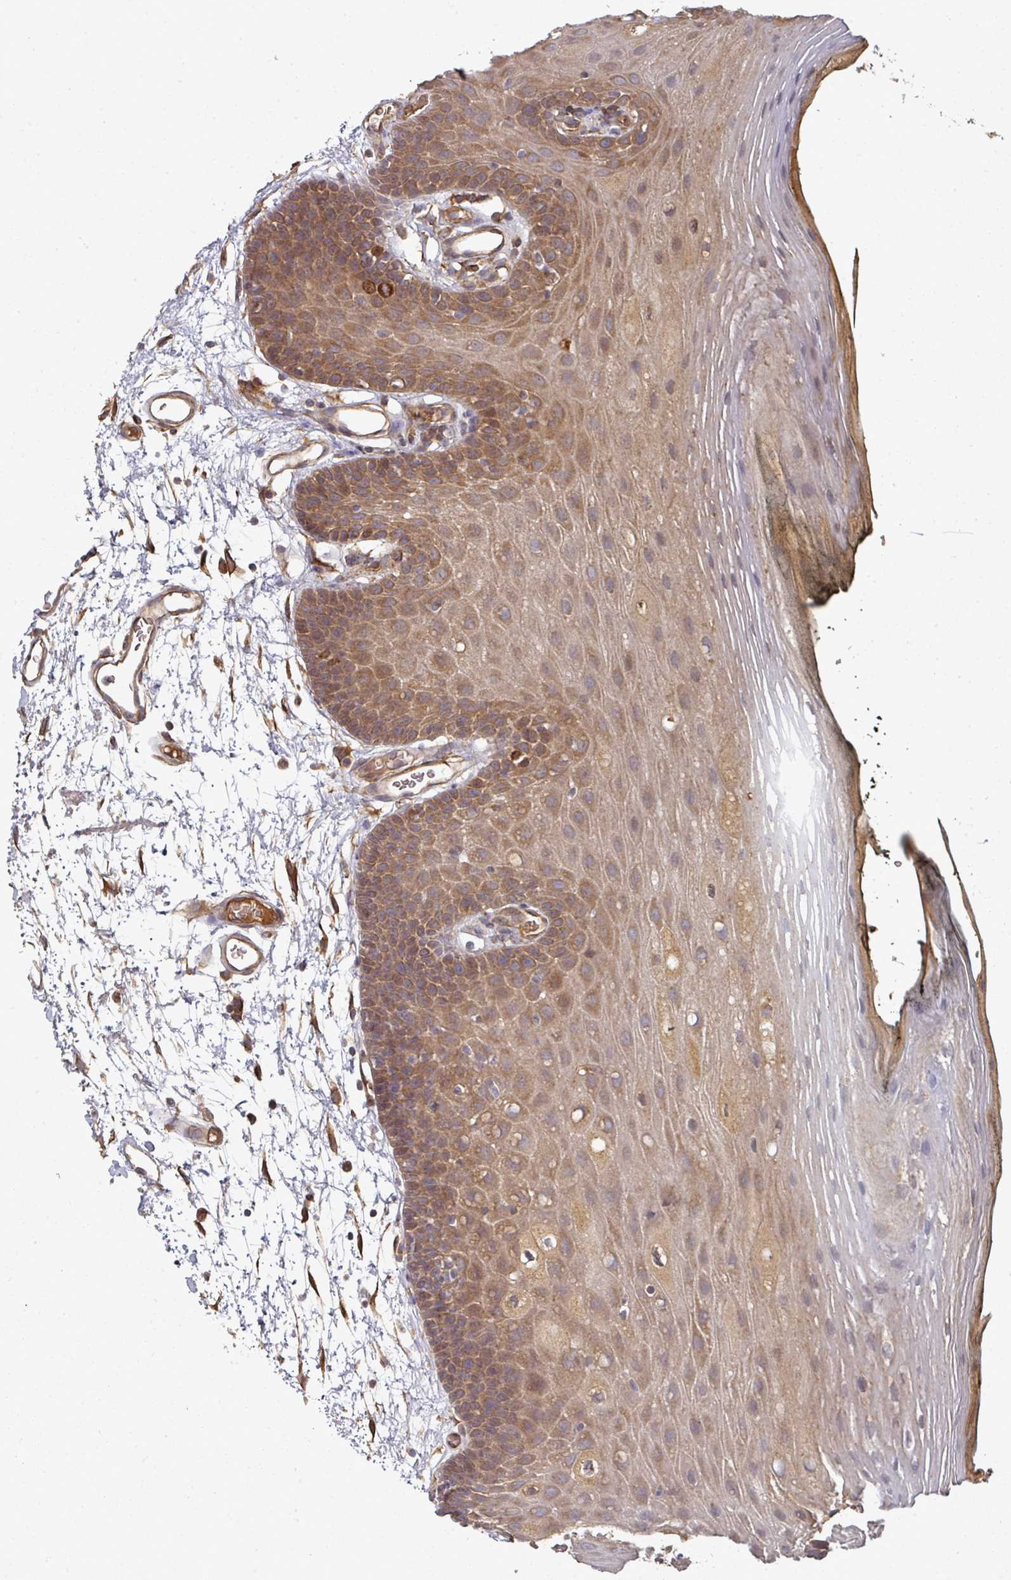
{"staining": {"intensity": "moderate", "quantity": ">75%", "location": "cytoplasmic/membranous"}, "tissue": "oral mucosa", "cell_type": "Squamous epithelial cells", "image_type": "normal", "snomed": [{"axis": "morphology", "description": "Normal tissue, NOS"}, {"axis": "topography", "description": "Oral tissue"}, {"axis": "topography", "description": "Tounge, NOS"}], "caption": "Benign oral mucosa displays moderate cytoplasmic/membranous staining in about >75% of squamous epithelial cells.", "gene": "EDEM2", "patient": {"sex": "female", "age": 81}}